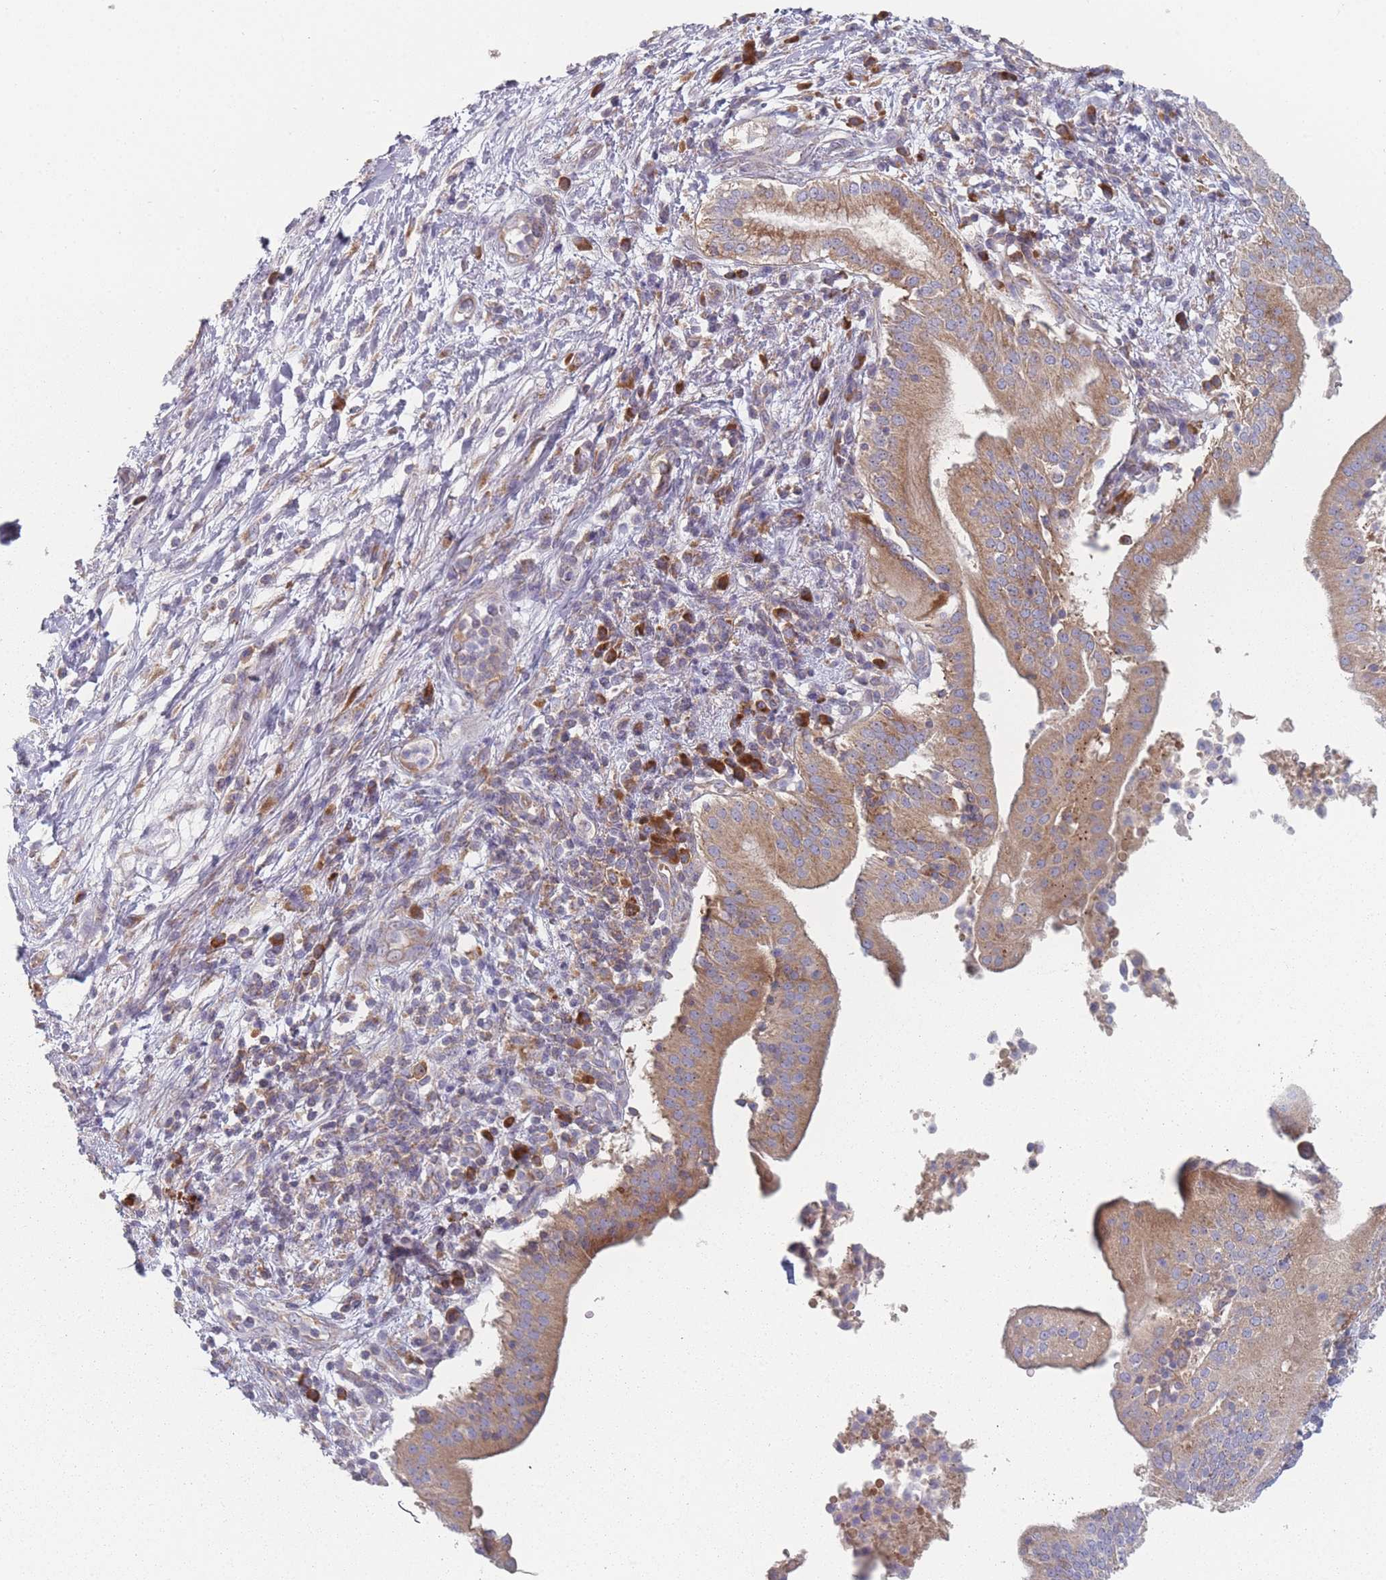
{"staining": {"intensity": "moderate", "quantity": ">75%", "location": "cytoplasmic/membranous"}, "tissue": "pancreatic cancer", "cell_type": "Tumor cells", "image_type": "cancer", "snomed": [{"axis": "morphology", "description": "Adenocarcinoma, NOS"}, {"axis": "topography", "description": "Pancreas"}], "caption": "A high-resolution histopathology image shows immunohistochemistry staining of pancreatic cancer (adenocarcinoma), which reveals moderate cytoplasmic/membranous expression in approximately >75% of tumor cells.", "gene": "CACNG5", "patient": {"sex": "male", "age": 68}}